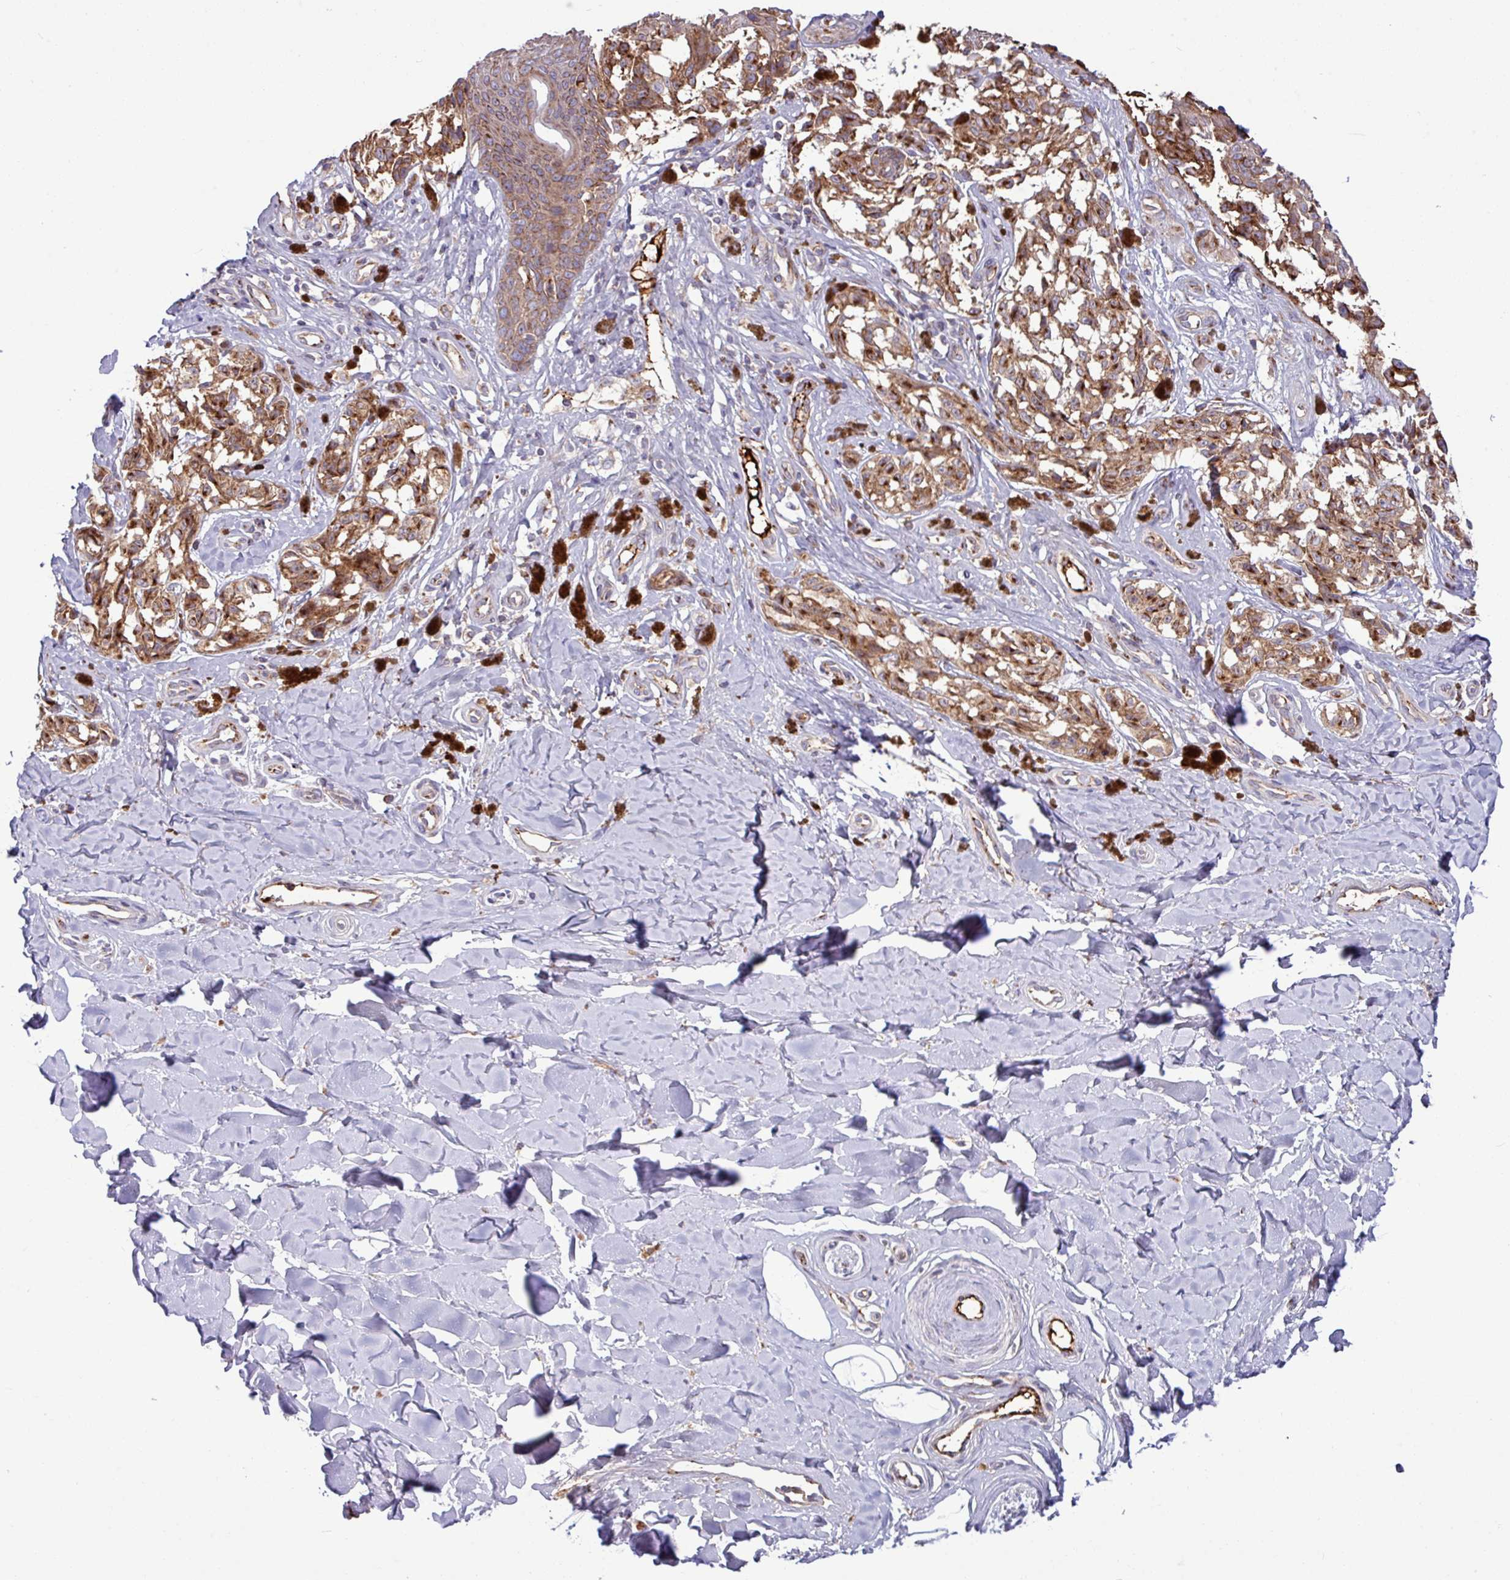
{"staining": {"intensity": "strong", "quantity": ">75%", "location": "cytoplasmic/membranous"}, "tissue": "melanoma", "cell_type": "Tumor cells", "image_type": "cancer", "snomed": [{"axis": "morphology", "description": "Malignant melanoma, NOS"}, {"axis": "topography", "description": "Skin"}], "caption": "Human melanoma stained with a brown dye displays strong cytoplasmic/membranous positive expression in approximately >75% of tumor cells.", "gene": "LSM12", "patient": {"sex": "female", "age": 65}}